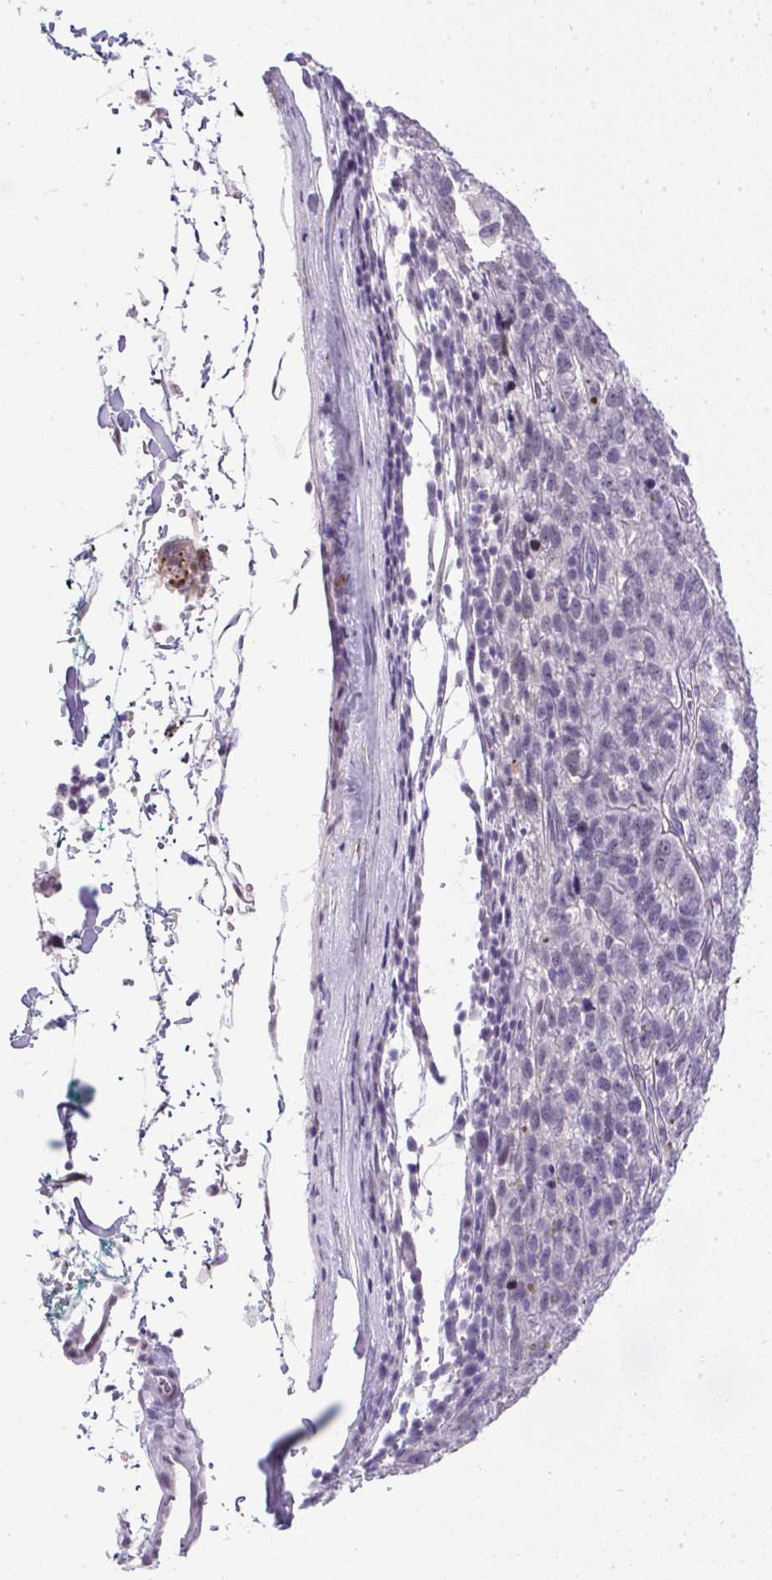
{"staining": {"intensity": "negative", "quantity": "none", "location": "none"}, "tissue": "pancreatic cancer", "cell_type": "Tumor cells", "image_type": "cancer", "snomed": [{"axis": "morphology", "description": "Adenocarcinoma, NOS"}, {"axis": "topography", "description": "Pancreas"}], "caption": "Immunohistochemical staining of adenocarcinoma (pancreatic) exhibits no significant staining in tumor cells.", "gene": "WNT10B", "patient": {"sex": "female", "age": 61}}